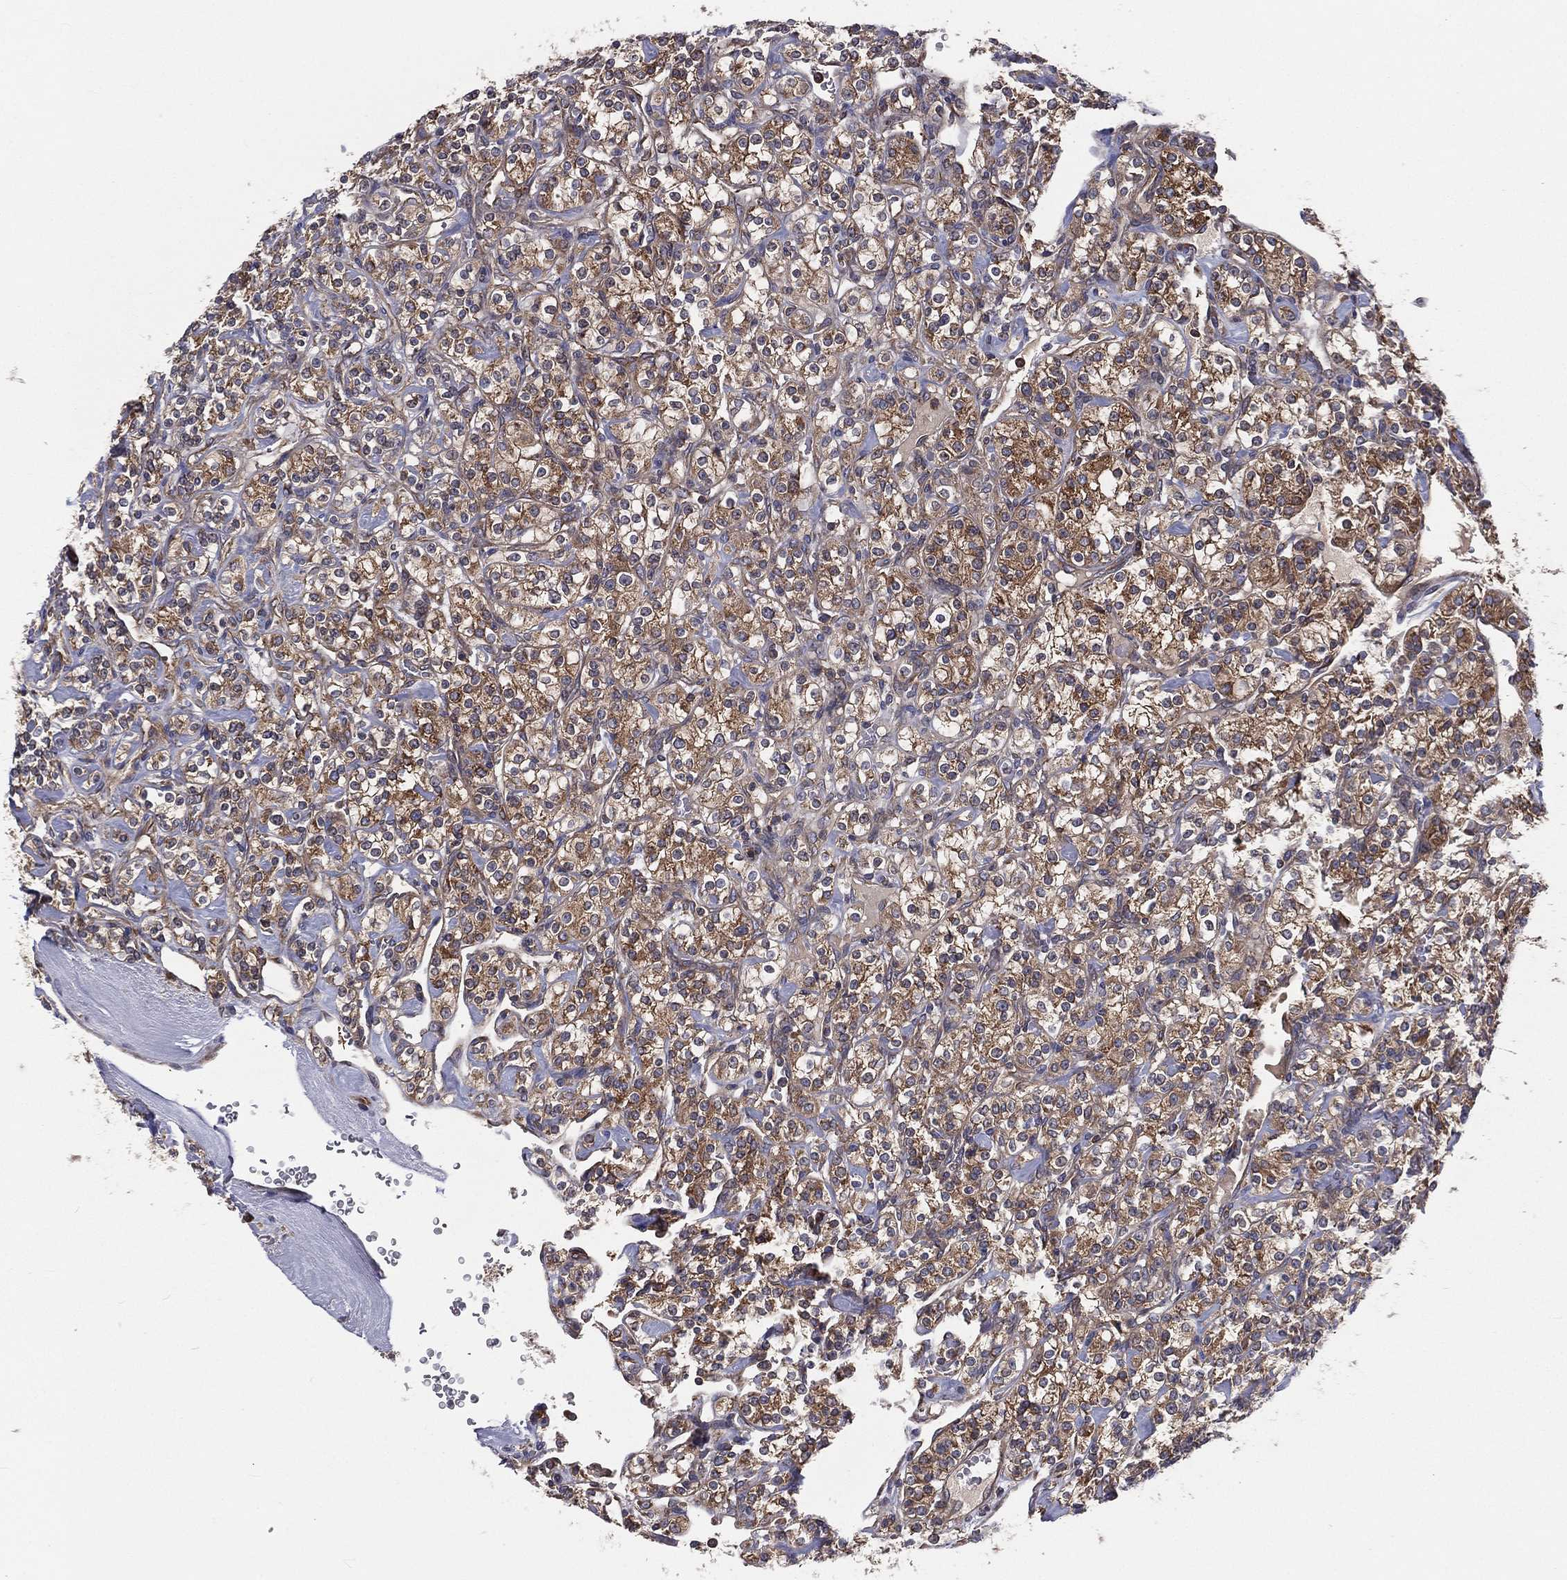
{"staining": {"intensity": "moderate", "quantity": ">75%", "location": "cytoplasmic/membranous"}, "tissue": "renal cancer", "cell_type": "Tumor cells", "image_type": "cancer", "snomed": [{"axis": "morphology", "description": "Adenocarcinoma, NOS"}, {"axis": "topography", "description": "Kidney"}], "caption": "Human renal cancer stained with a protein marker shows moderate staining in tumor cells.", "gene": "EIF2B5", "patient": {"sex": "male", "age": 77}}